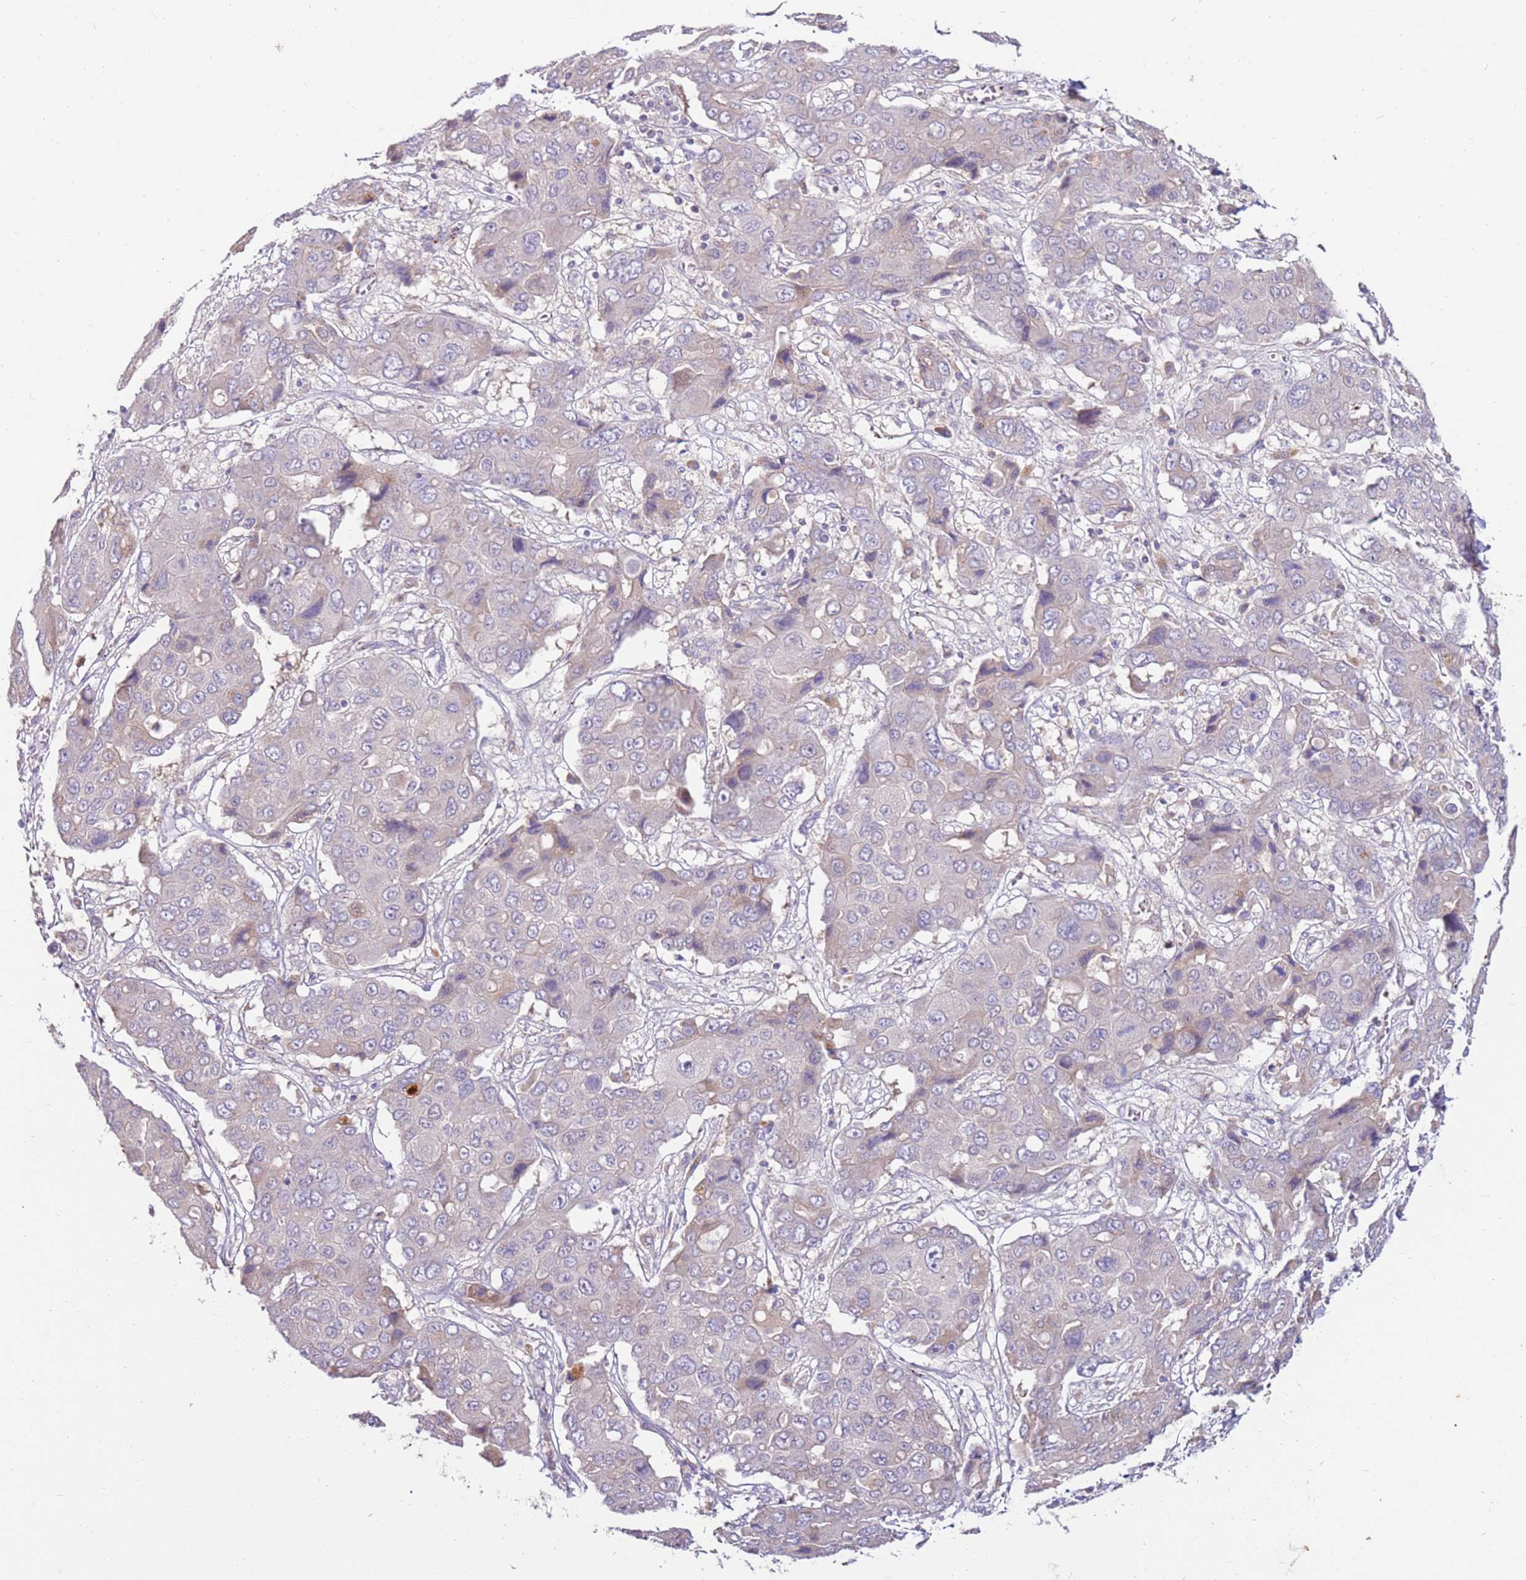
{"staining": {"intensity": "negative", "quantity": "none", "location": "none"}, "tissue": "liver cancer", "cell_type": "Tumor cells", "image_type": "cancer", "snomed": [{"axis": "morphology", "description": "Cholangiocarcinoma"}, {"axis": "topography", "description": "Liver"}], "caption": "This is a micrograph of immunohistochemistry (IHC) staining of liver cancer, which shows no expression in tumor cells.", "gene": "SLC44A4", "patient": {"sex": "male", "age": 67}}